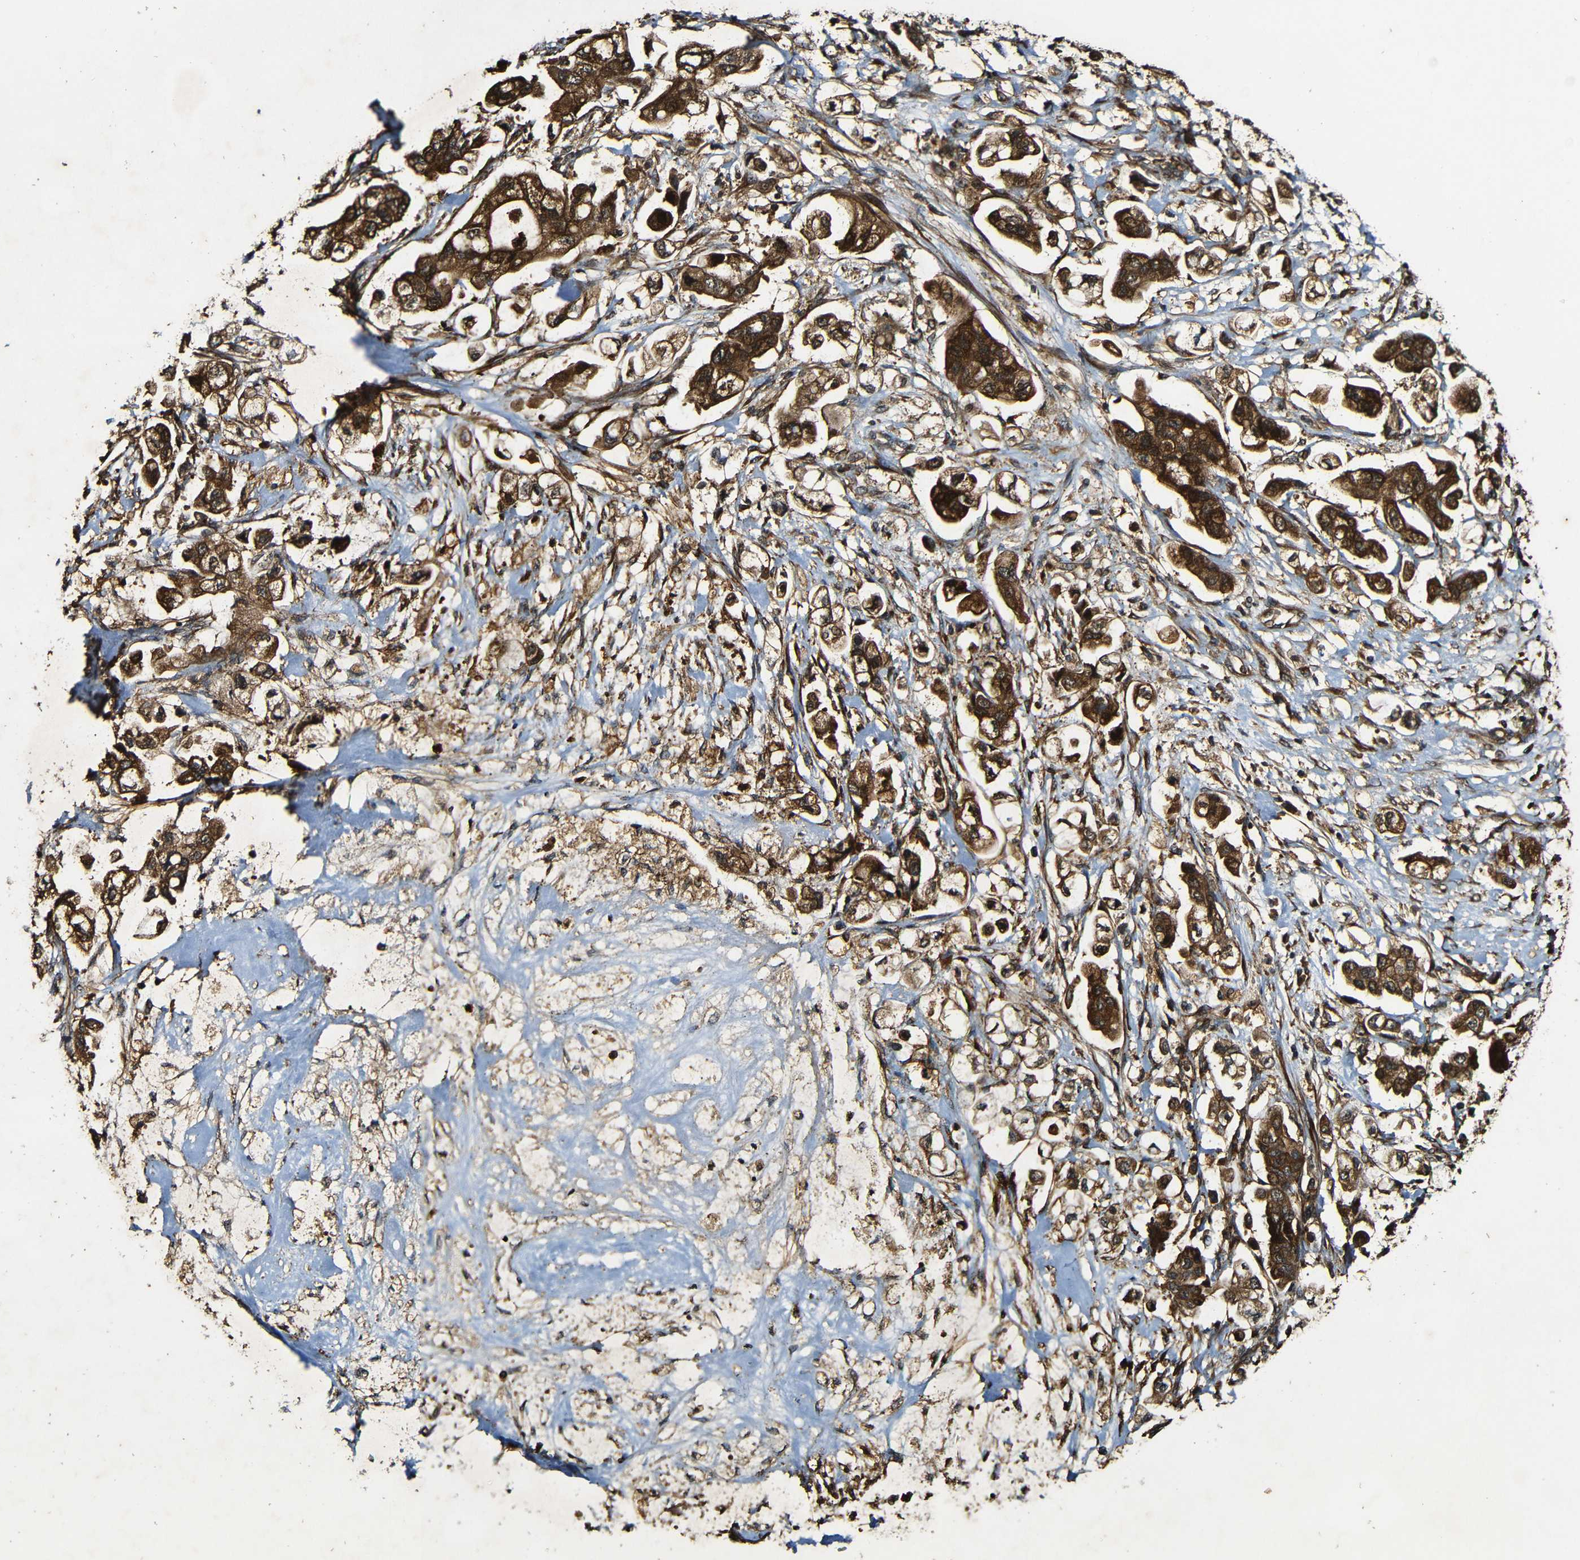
{"staining": {"intensity": "strong", "quantity": ">75%", "location": "cytoplasmic/membranous"}, "tissue": "stomach cancer", "cell_type": "Tumor cells", "image_type": "cancer", "snomed": [{"axis": "morphology", "description": "Adenocarcinoma, NOS"}, {"axis": "topography", "description": "Stomach"}], "caption": "There is high levels of strong cytoplasmic/membranous positivity in tumor cells of stomach cancer, as demonstrated by immunohistochemical staining (brown color).", "gene": "CASP8", "patient": {"sex": "male", "age": 62}}